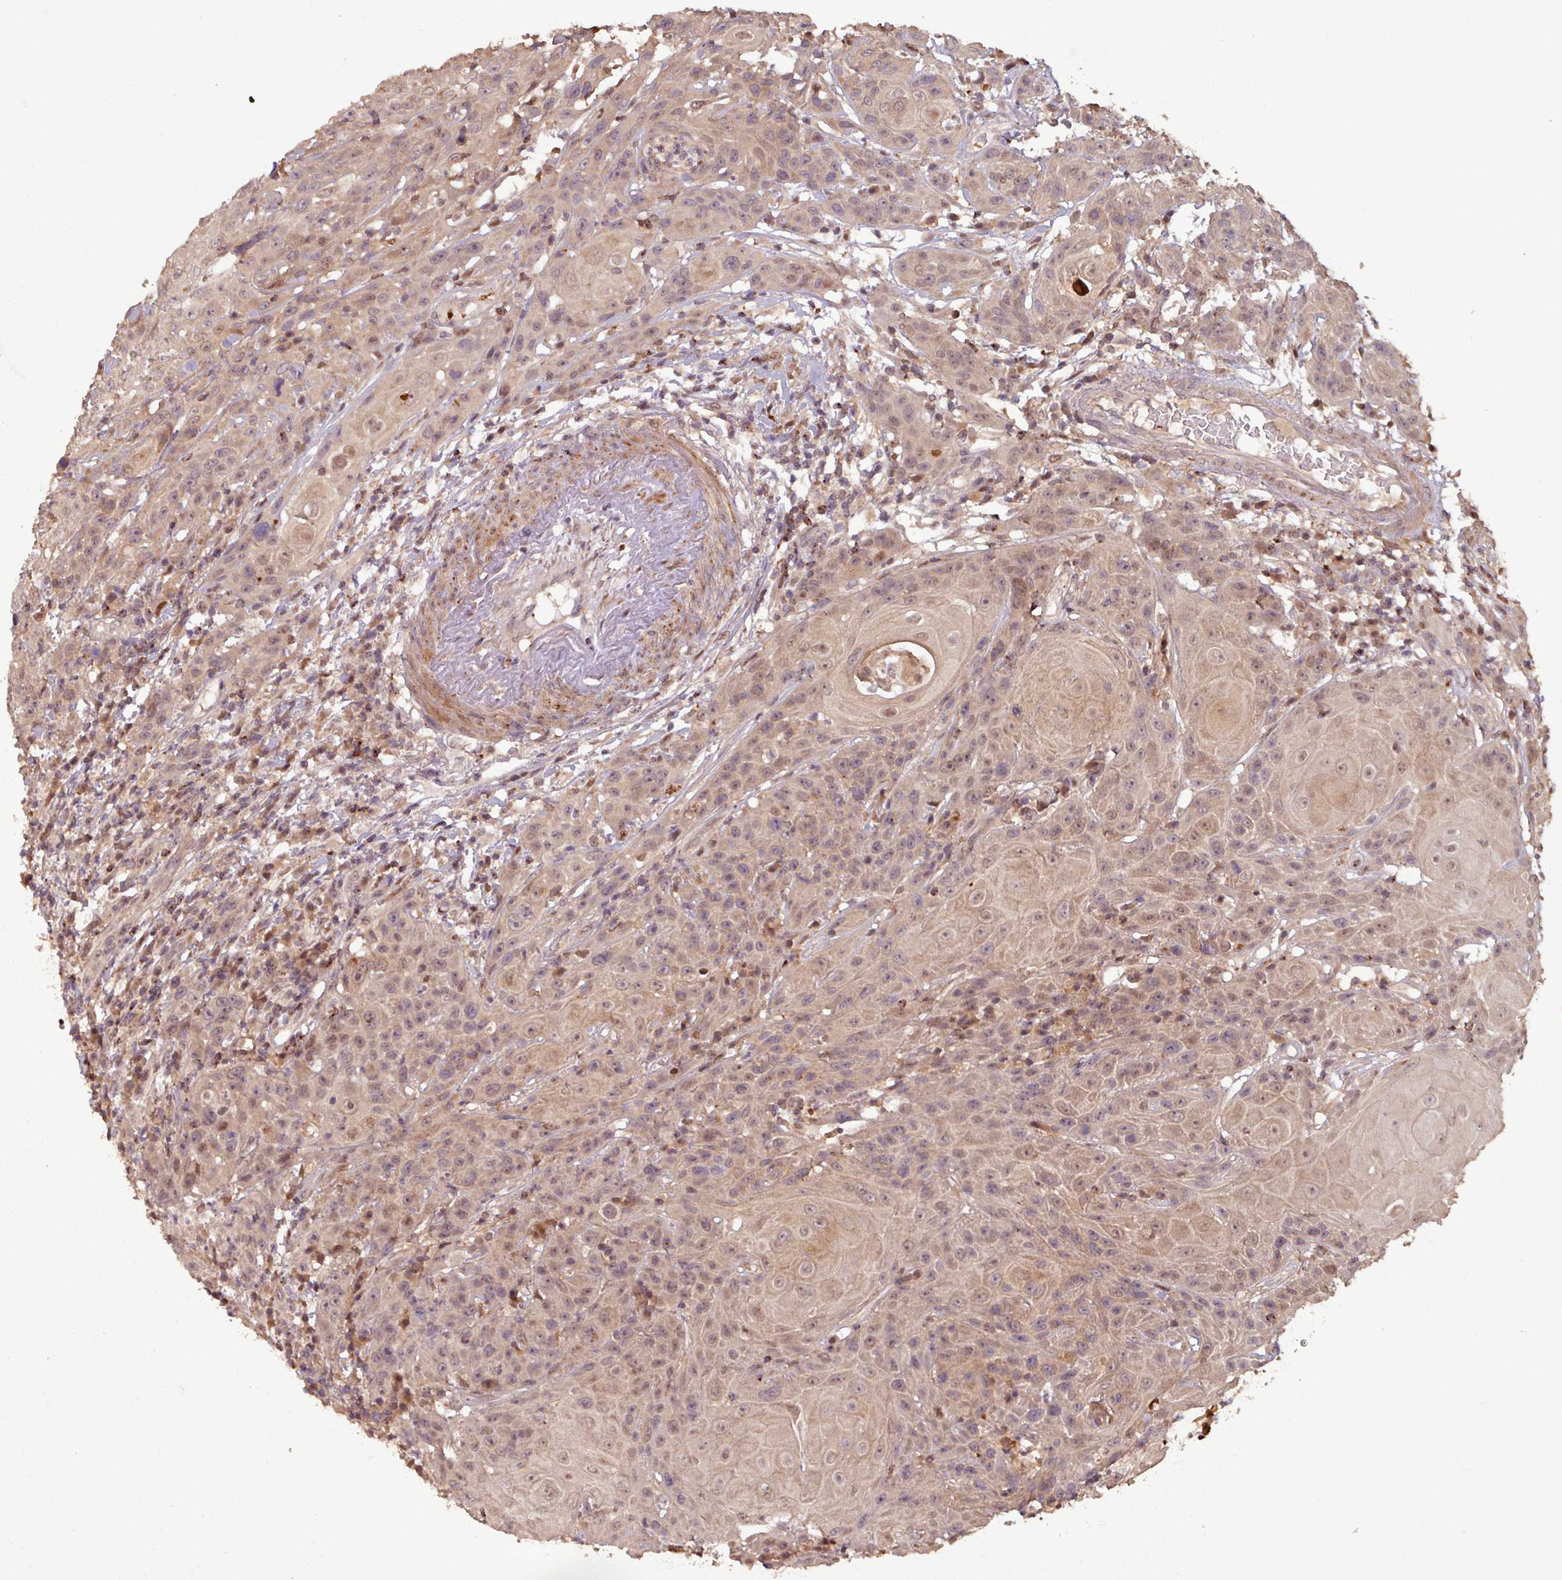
{"staining": {"intensity": "moderate", "quantity": ">75%", "location": "cytoplasmic/membranous,nuclear"}, "tissue": "head and neck cancer", "cell_type": "Tumor cells", "image_type": "cancer", "snomed": [{"axis": "morphology", "description": "Squamous cell carcinoma, NOS"}, {"axis": "topography", "description": "Skin"}, {"axis": "topography", "description": "Head-Neck"}], "caption": "Human head and neck cancer stained with a protein marker demonstrates moderate staining in tumor cells.", "gene": "OR6B1", "patient": {"sex": "male", "age": 80}}